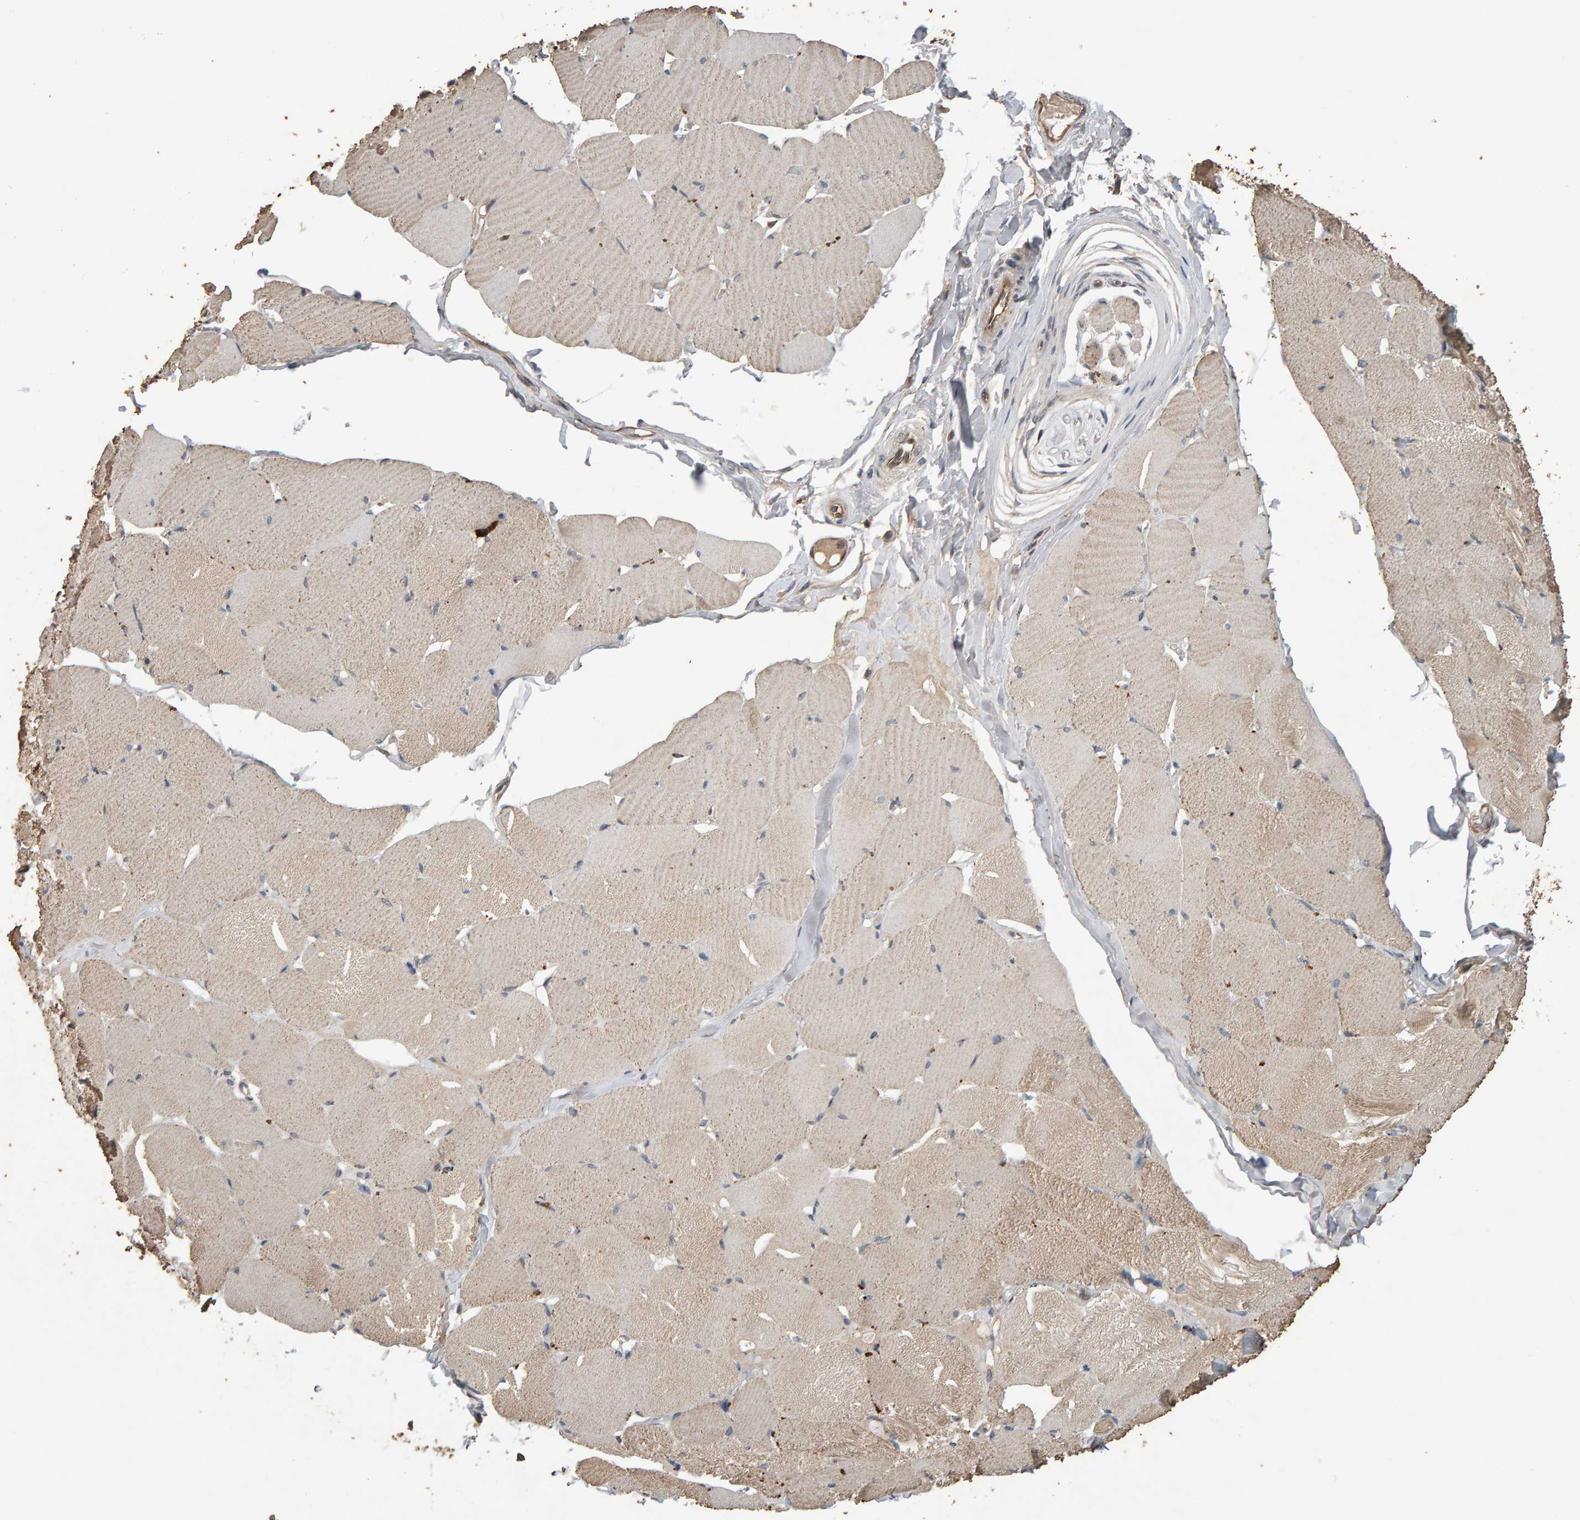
{"staining": {"intensity": "weak", "quantity": "25%-75%", "location": "cytoplasmic/membranous"}, "tissue": "skeletal muscle", "cell_type": "Myocytes", "image_type": "normal", "snomed": [{"axis": "morphology", "description": "Normal tissue, NOS"}, {"axis": "topography", "description": "Skin"}, {"axis": "topography", "description": "Skeletal muscle"}], "caption": "Skeletal muscle stained with a protein marker reveals weak staining in myocytes.", "gene": "COASY", "patient": {"sex": "male", "age": 83}}